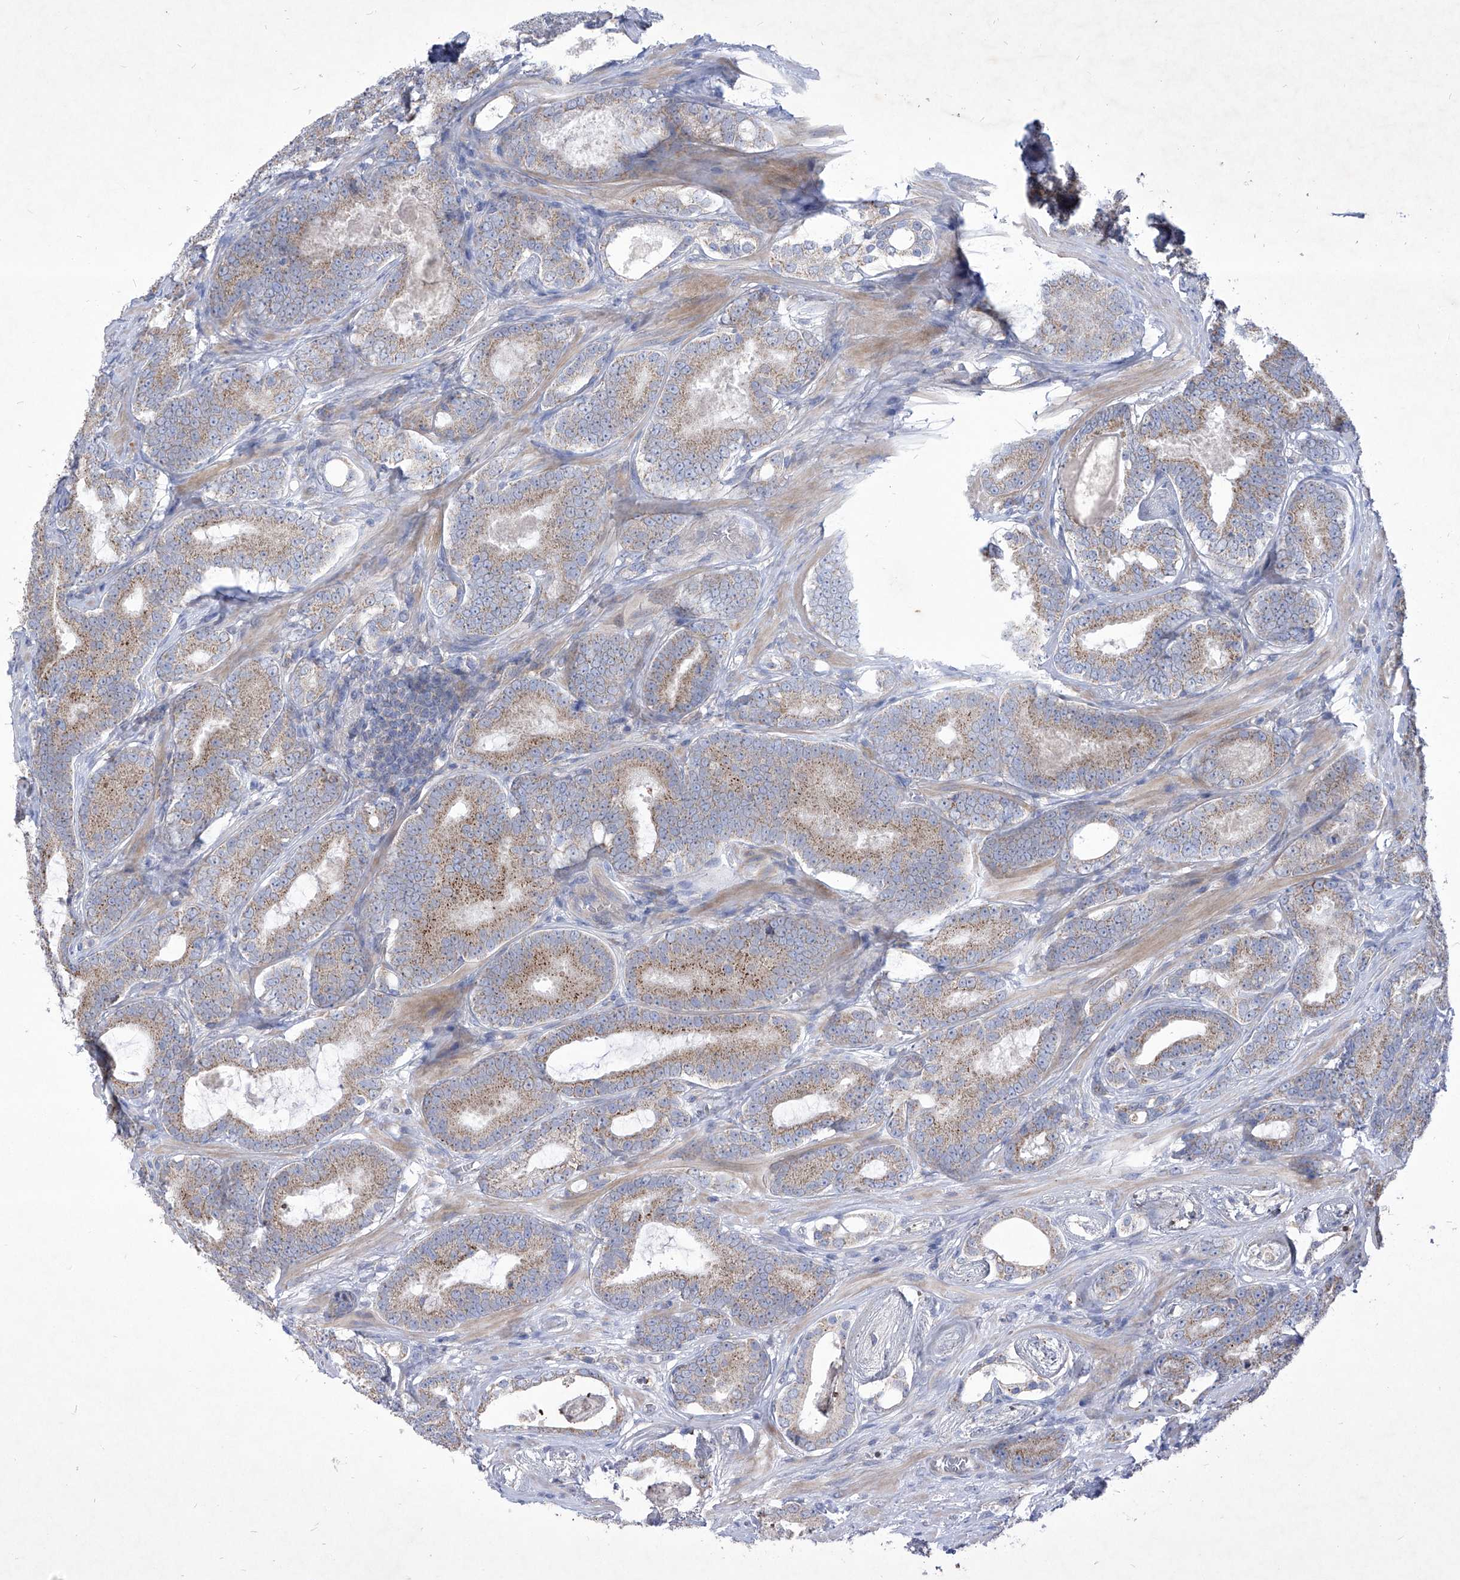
{"staining": {"intensity": "moderate", "quantity": ">75%", "location": "cytoplasmic/membranous"}, "tissue": "prostate cancer", "cell_type": "Tumor cells", "image_type": "cancer", "snomed": [{"axis": "morphology", "description": "Adenocarcinoma, High grade"}, {"axis": "topography", "description": "Prostate"}], "caption": "High-magnification brightfield microscopy of prostate cancer (high-grade adenocarcinoma) stained with DAB (brown) and counterstained with hematoxylin (blue). tumor cells exhibit moderate cytoplasmic/membranous expression is appreciated in approximately>75% of cells.", "gene": "COQ3", "patient": {"sex": "male", "age": 66}}